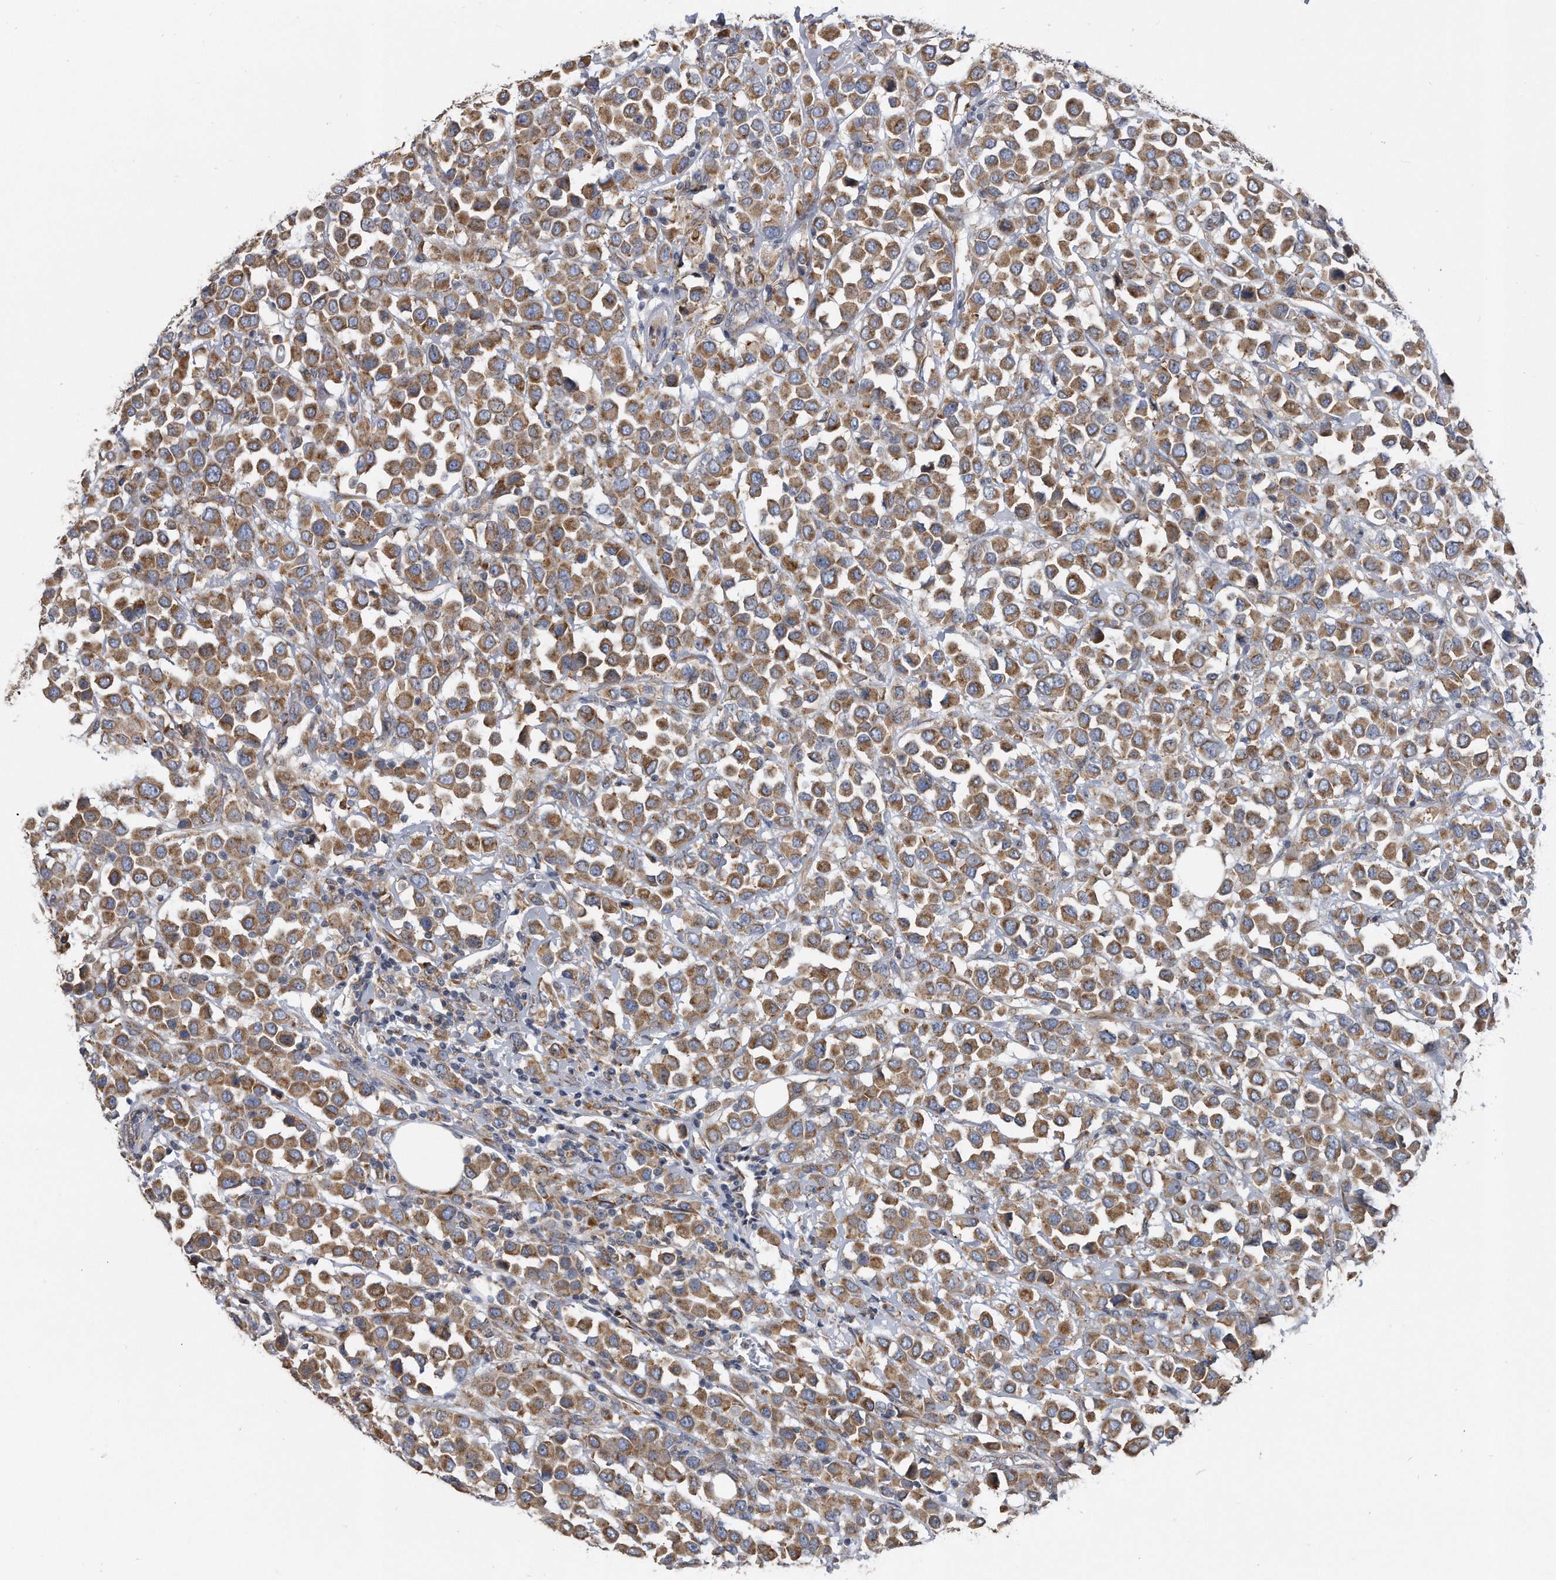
{"staining": {"intensity": "moderate", "quantity": ">75%", "location": "cytoplasmic/membranous"}, "tissue": "breast cancer", "cell_type": "Tumor cells", "image_type": "cancer", "snomed": [{"axis": "morphology", "description": "Duct carcinoma"}, {"axis": "topography", "description": "Breast"}], "caption": "Moderate cytoplasmic/membranous protein staining is seen in about >75% of tumor cells in breast intraductal carcinoma. (IHC, brightfield microscopy, high magnification).", "gene": "CCDC47", "patient": {"sex": "female", "age": 61}}